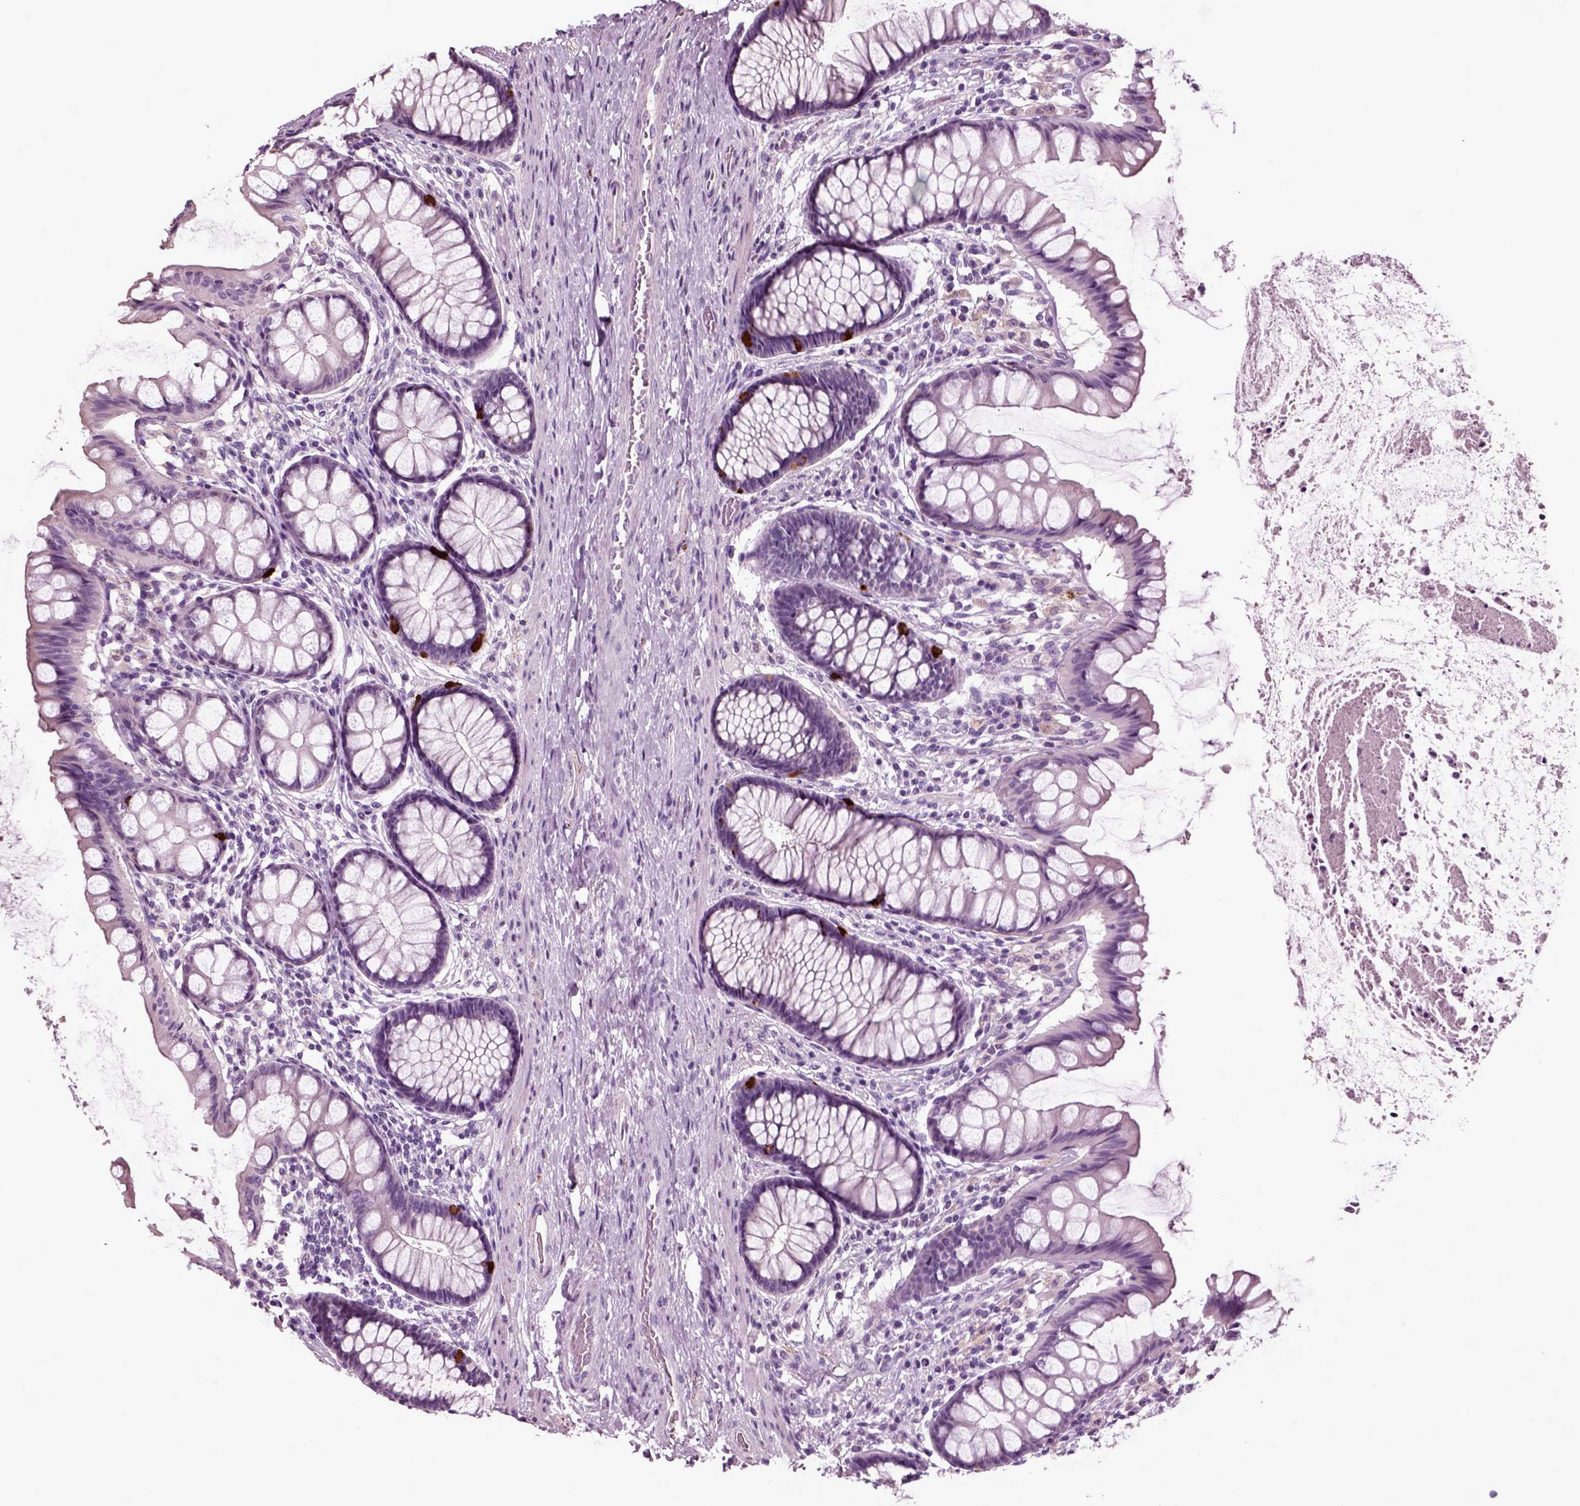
{"staining": {"intensity": "negative", "quantity": "none", "location": "none"}, "tissue": "colon", "cell_type": "Endothelial cells", "image_type": "normal", "snomed": [{"axis": "morphology", "description": "Normal tissue, NOS"}, {"axis": "topography", "description": "Colon"}], "caption": "IHC micrograph of normal colon stained for a protein (brown), which shows no staining in endothelial cells. The staining is performed using DAB brown chromogen with nuclei counter-stained in using hematoxylin.", "gene": "CHGB", "patient": {"sex": "female", "age": 65}}